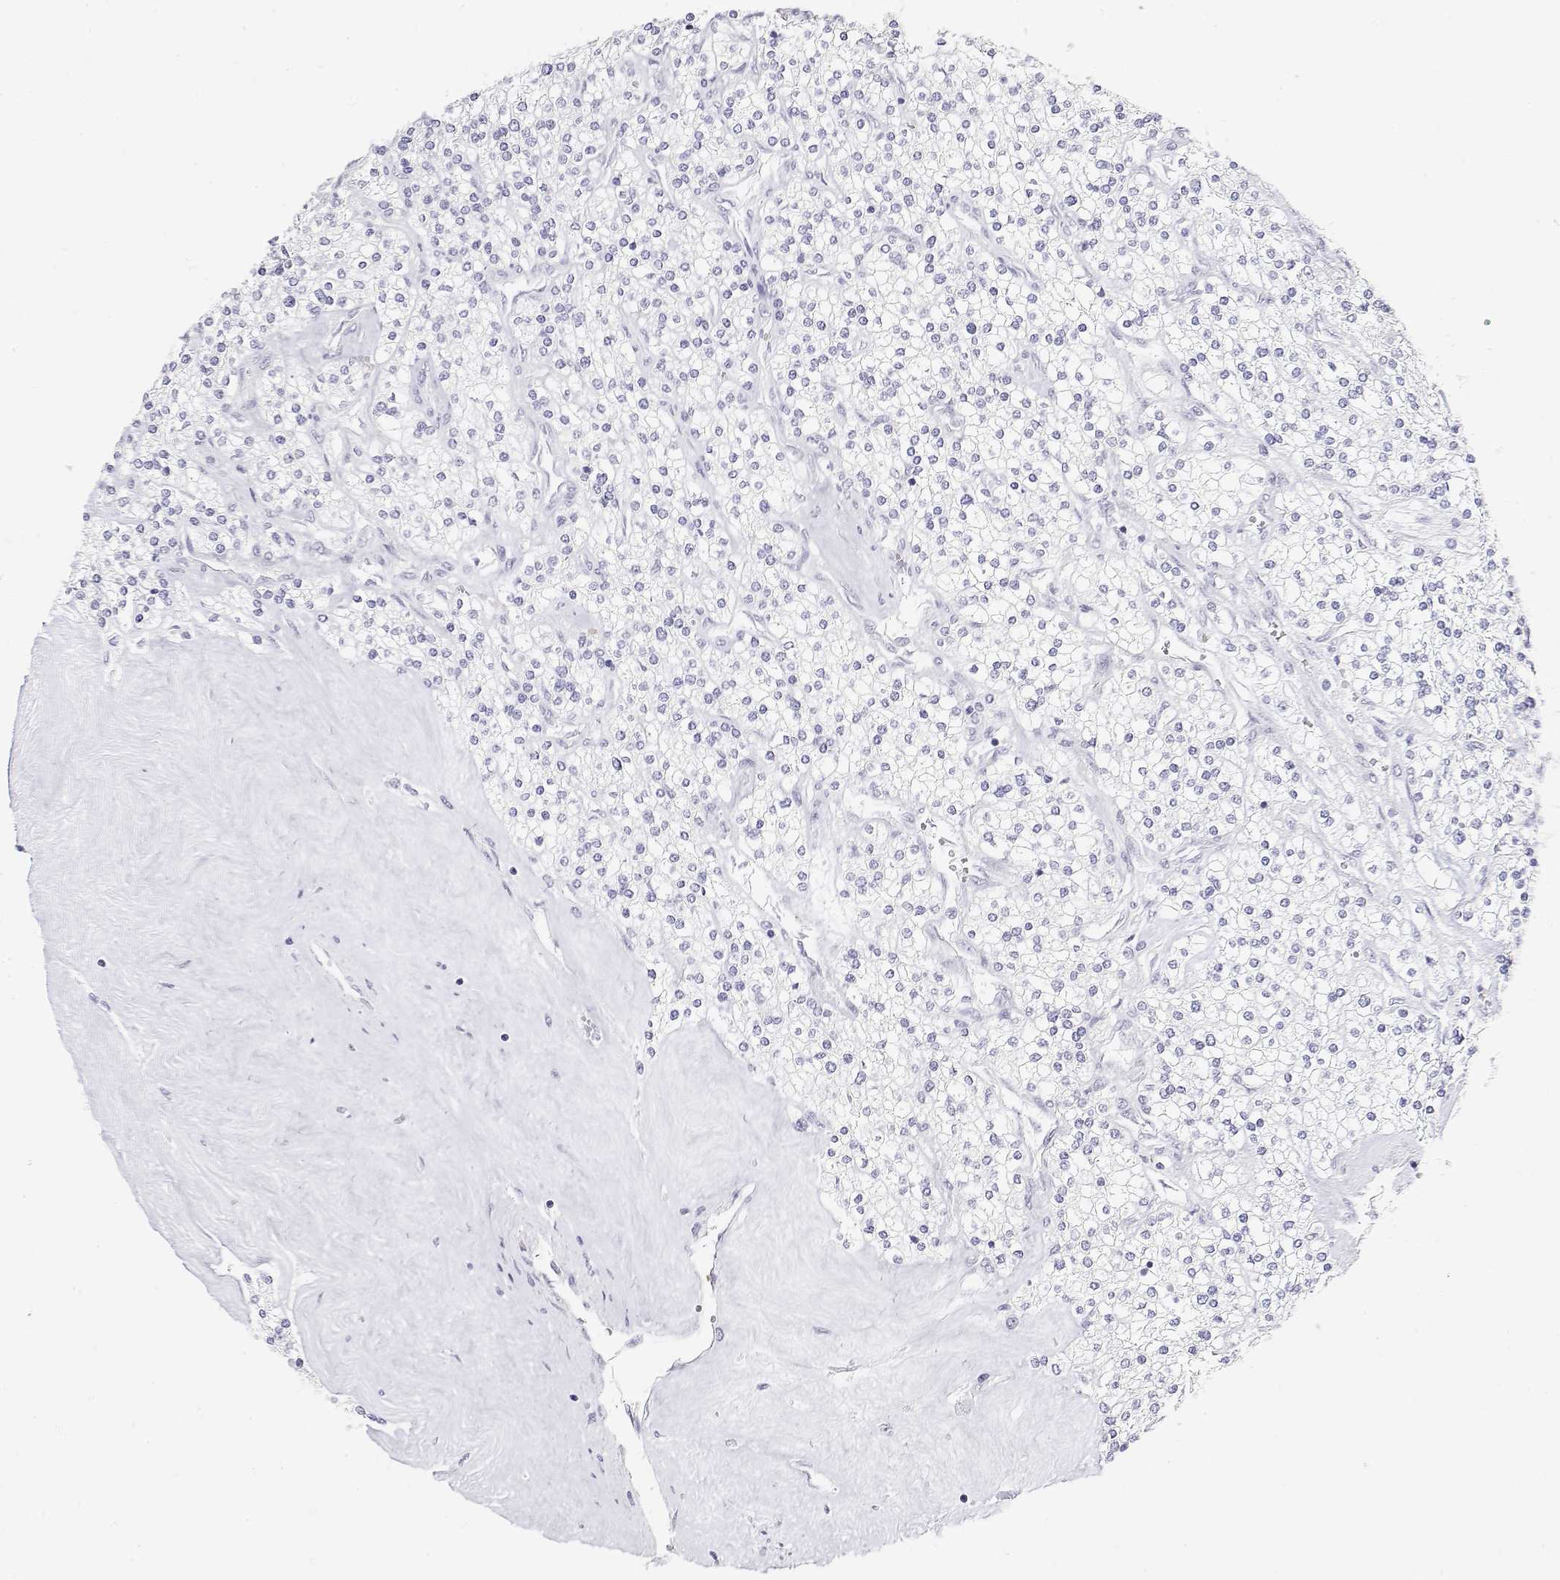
{"staining": {"intensity": "negative", "quantity": "none", "location": "none"}, "tissue": "renal cancer", "cell_type": "Tumor cells", "image_type": "cancer", "snomed": [{"axis": "morphology", "description": "Adenocarcinoma, NOS"}, {"axis": "topography", "description": "Kidney"}], "caption": "A histopathology image of renal cancer stained for a protein demonstrates no brown staining in tumor cells.", "gene": "MISP", "patient": {"sex": "male", "age": 80}}